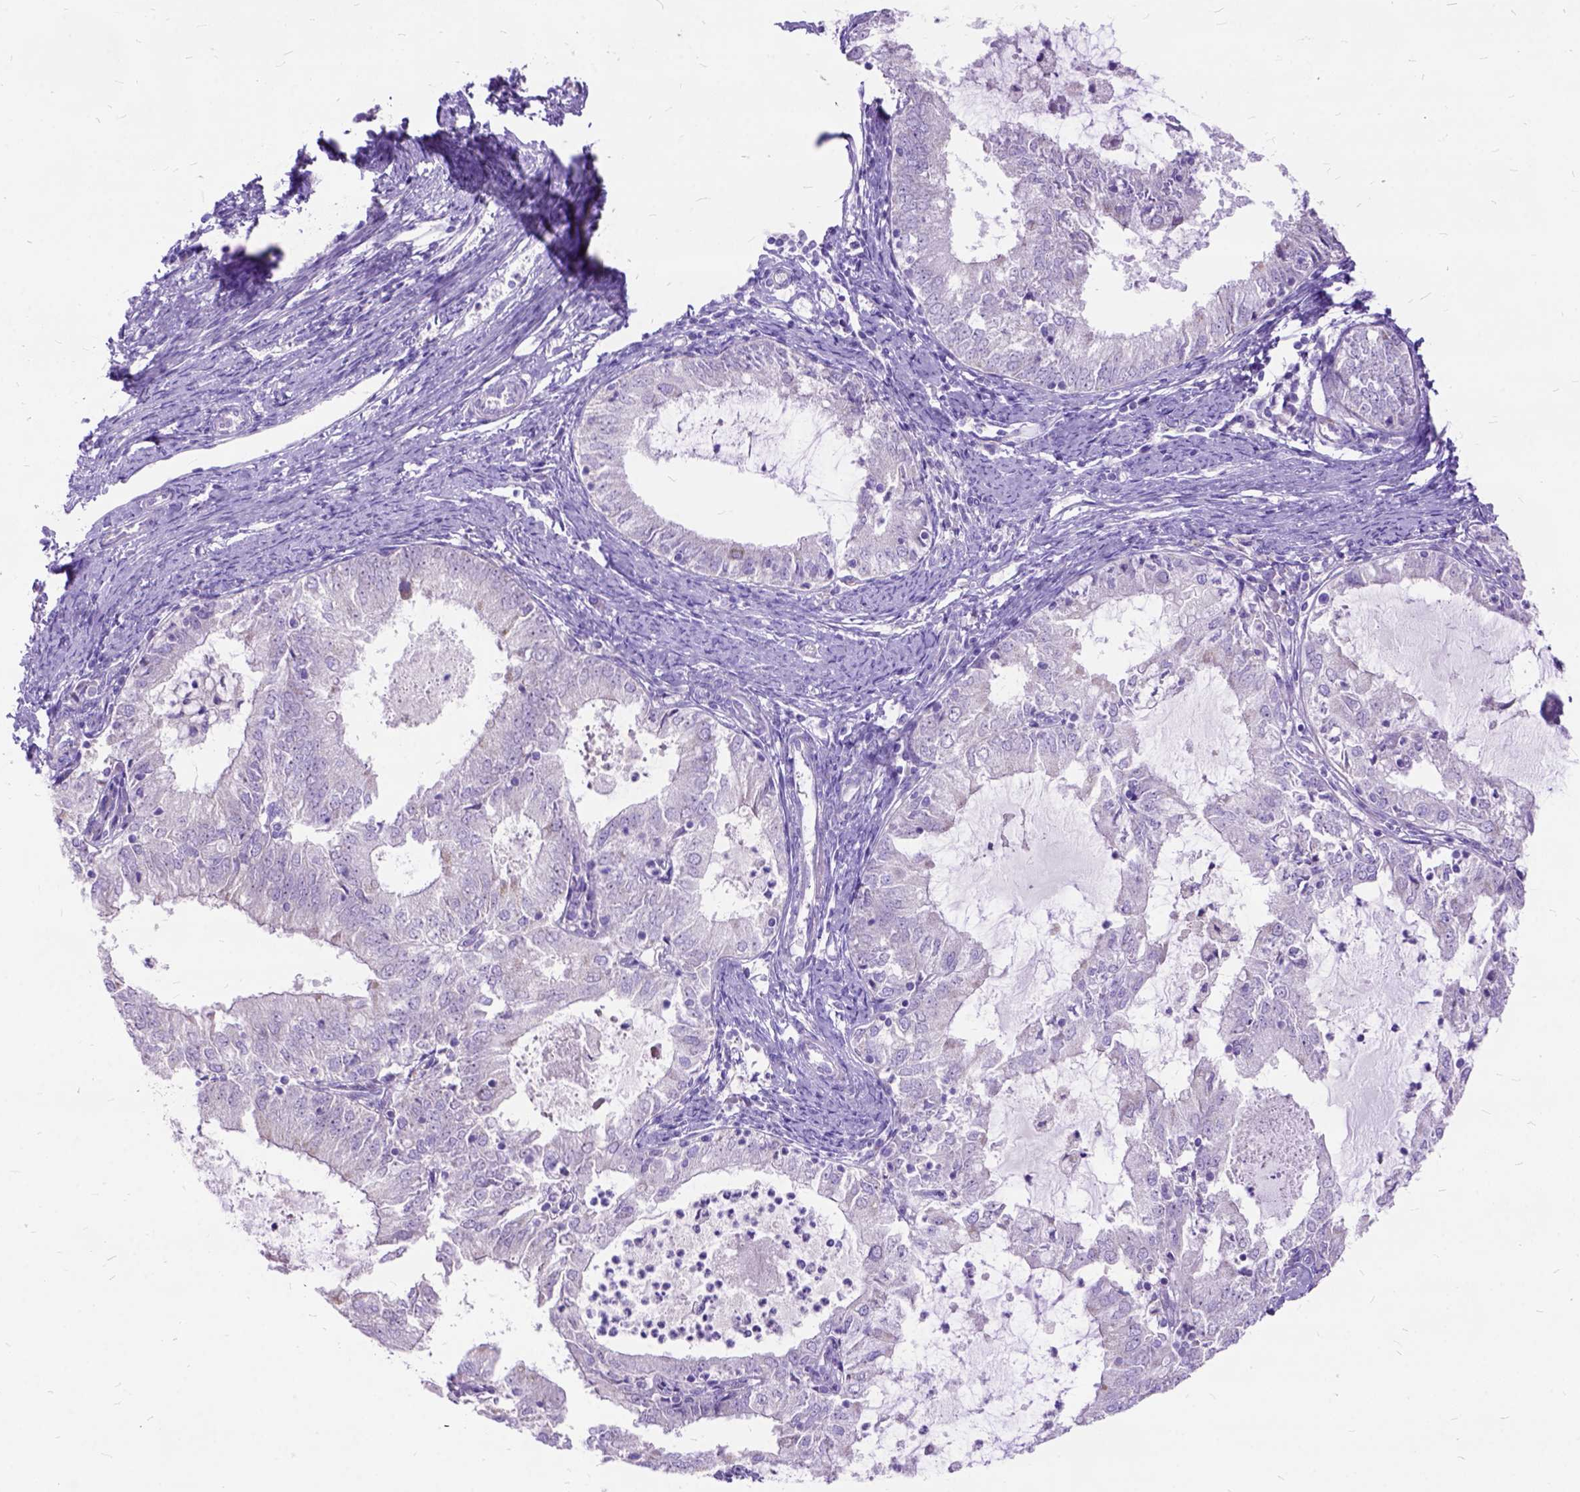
{"staining": {"intensity": "negative", "quantity": "none", "location": "none"}, "tissue": "endometrial cancer", "cell_type": "Tumor cells", "image_type": "cancer", "snomed": [{"axis": "morphology", "description": "Adenocarcinoma, NOS"}, {"axis": "topography", "description": "Endometrium"}], "caption": "The photomicrograph demonstrates no staining of tumor cells in endometrial cancer.", "gene": "CTAG2", "patient": {"sex": "female", "age": 57}}